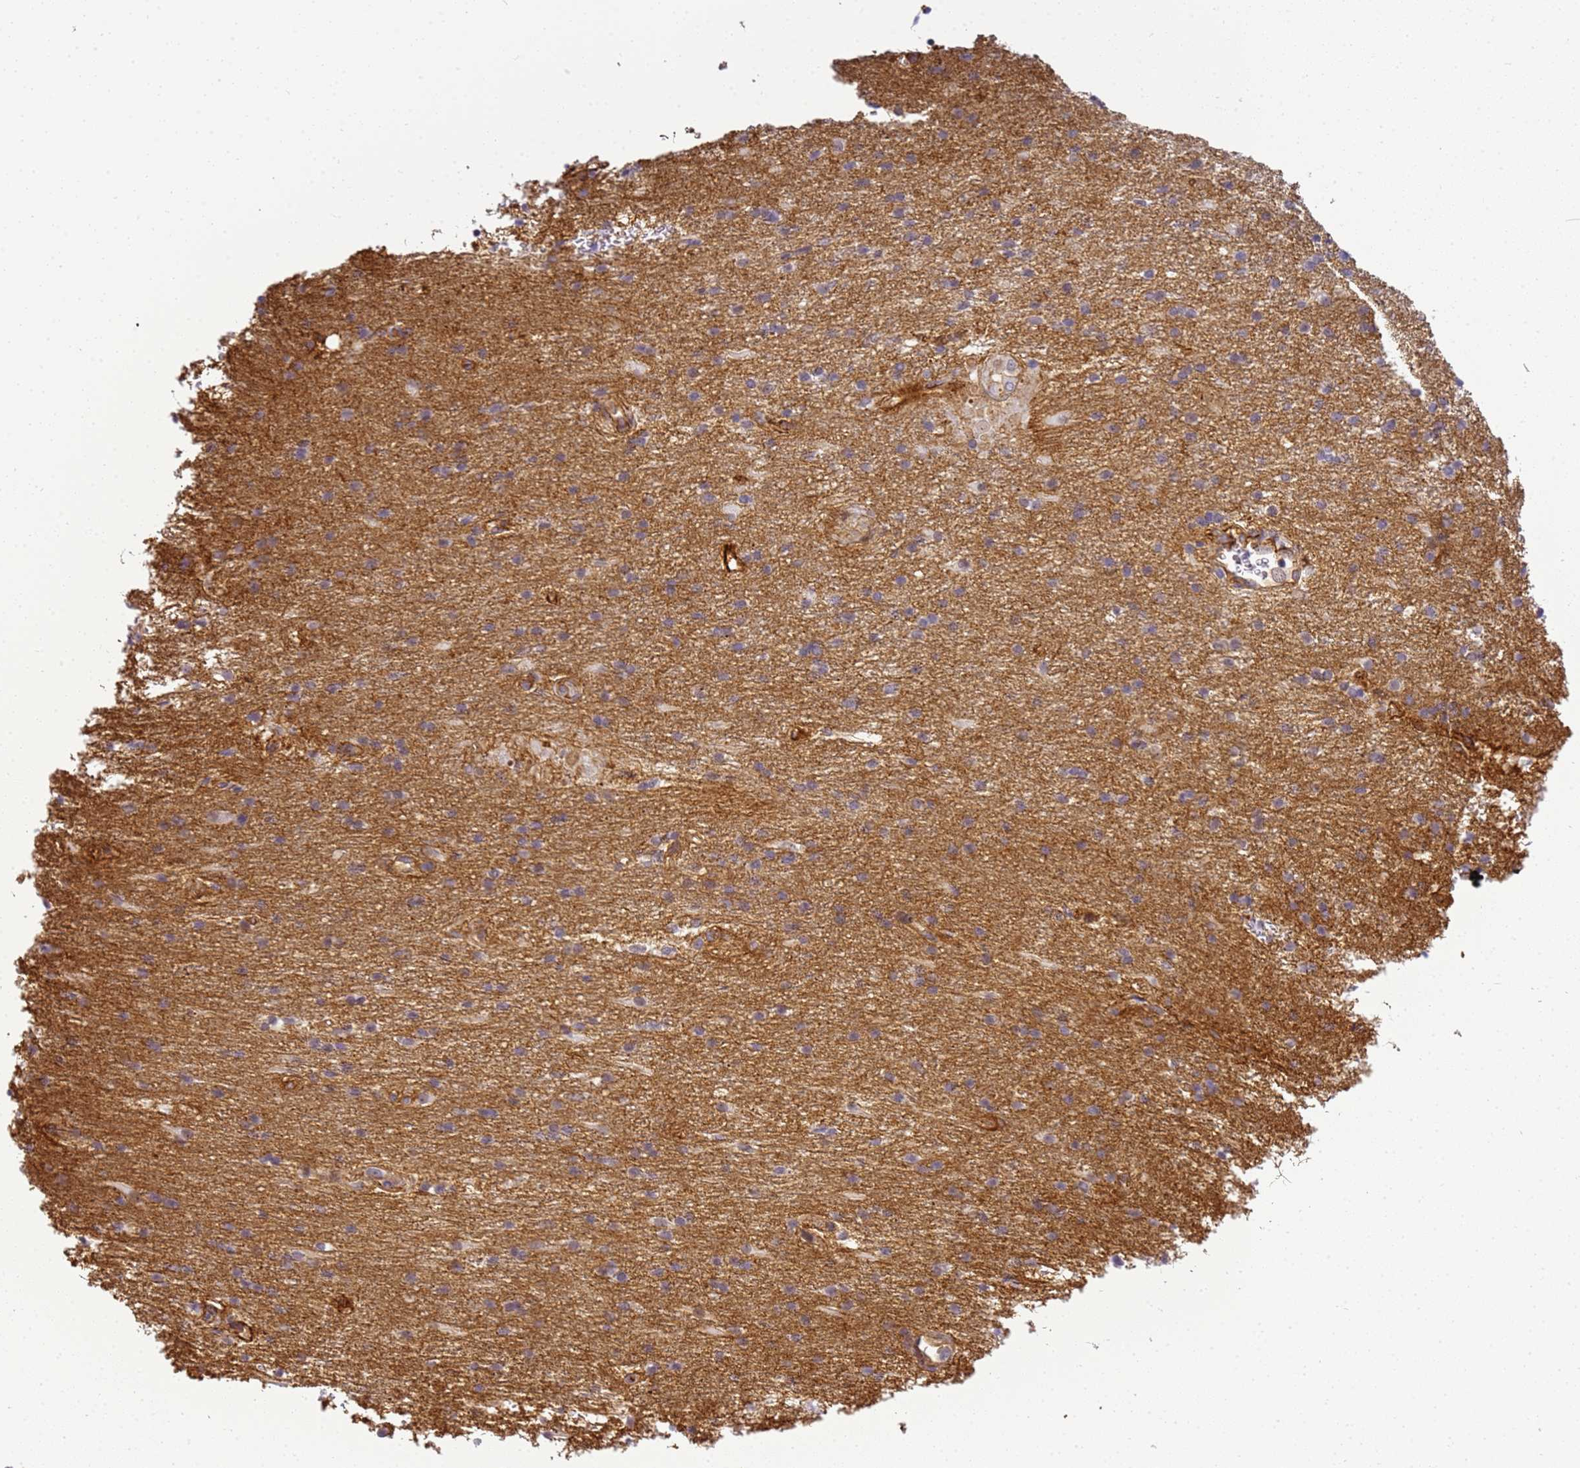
{"staining": {"intensity": "negative", "quantity": "none", "location": "none"}, "tissue": "glioma", "cell_type": "Tumor cells", "image_type": "cancer", "snomed": [{"axis": "morphology", "description": "Glioma, malignant, Low grade"}, {"axis": "topography", "description": "Brain"}], "caption": "This is an immunohistochemistry histopathology image of glioma. There is no staining in tumor cells.", "gene": "GON4L", "patient": {"sex": "male", "age": 66}}